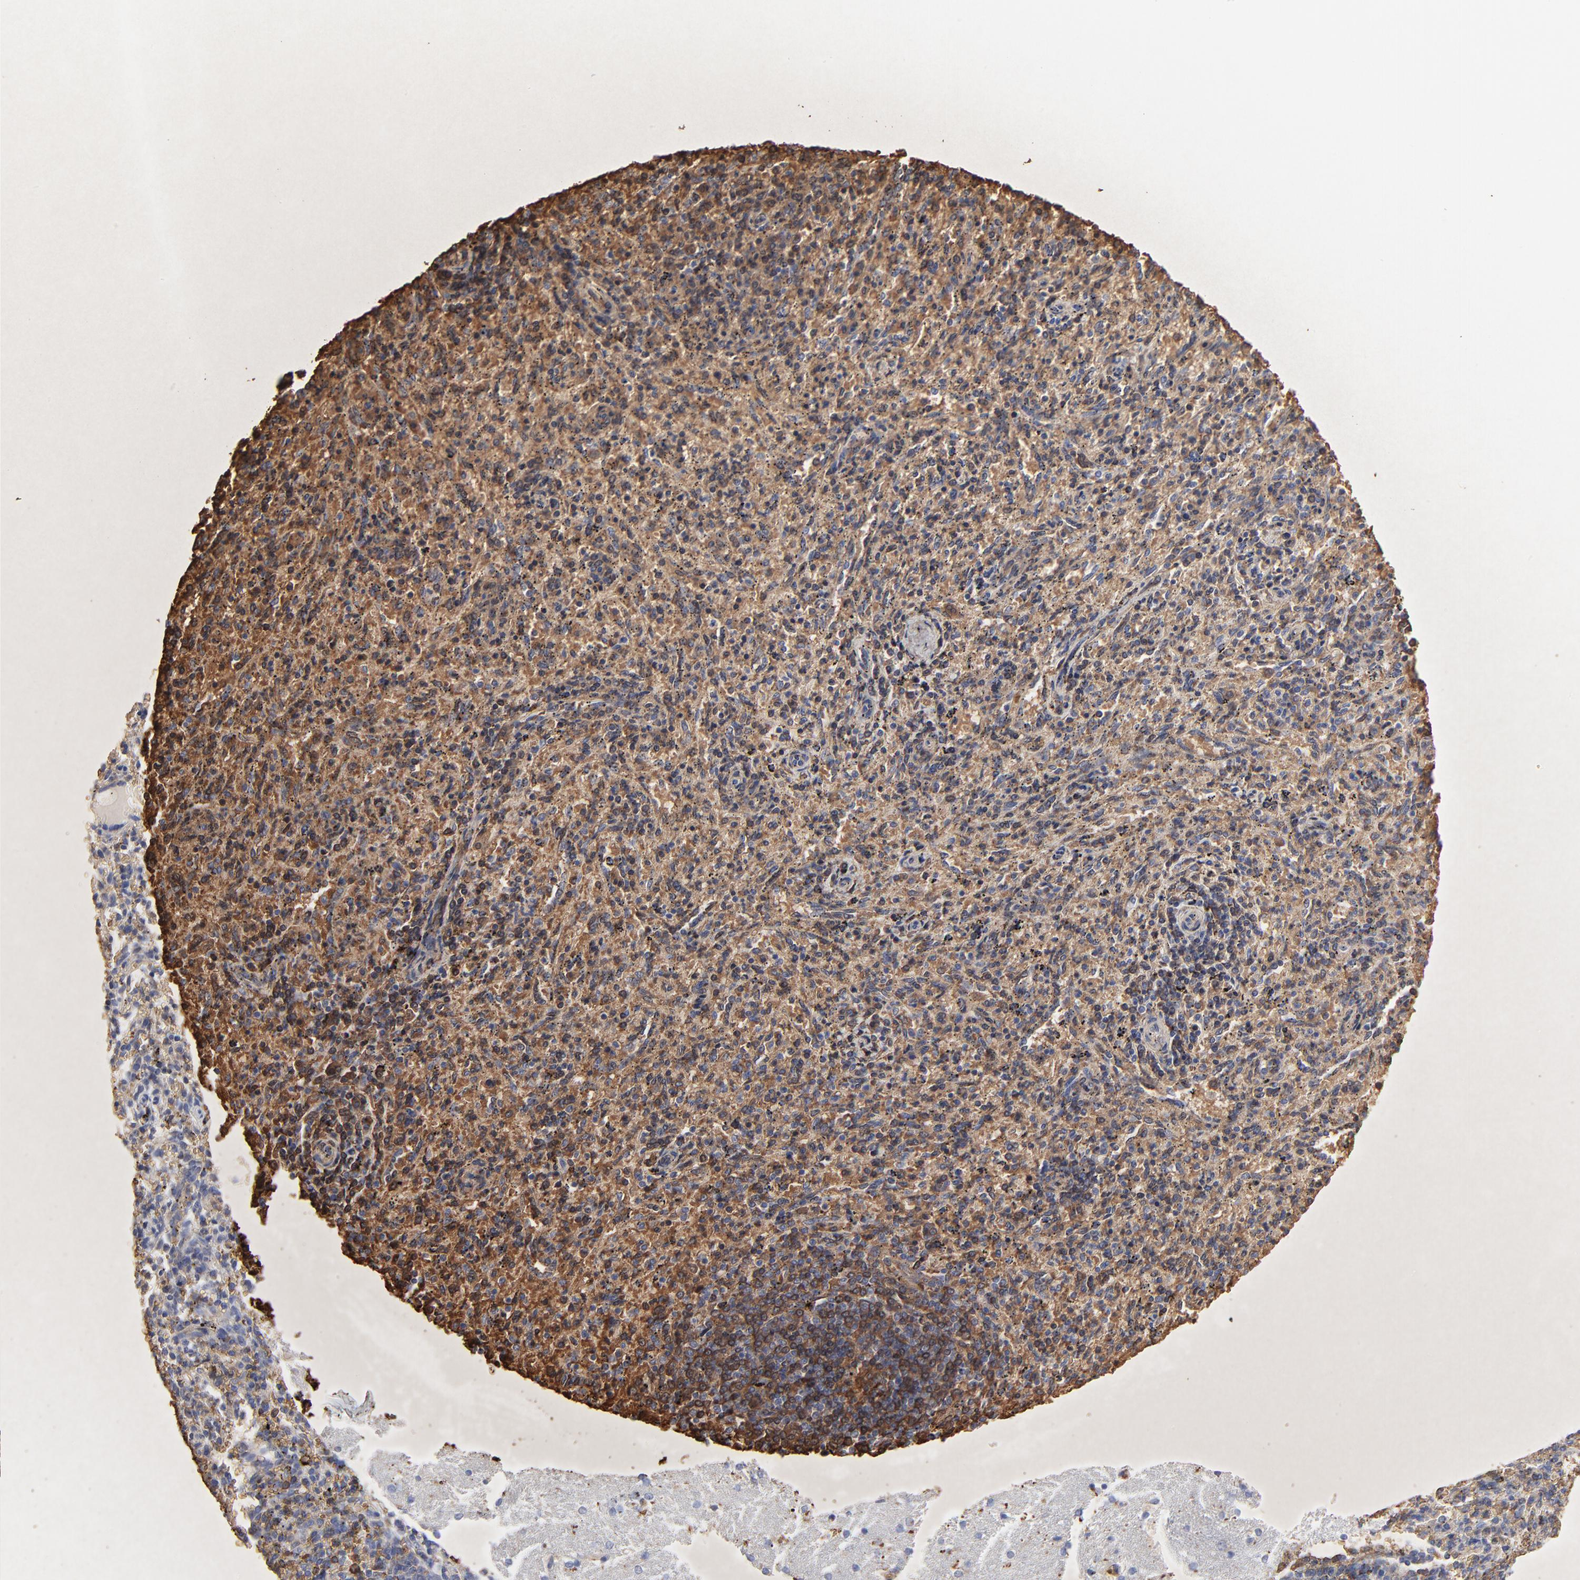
{"staining": {"intensity": "moderate", "quantity": "25%-75%", "location": "cytoplasmic/membranous"}, "tissue": "spleen", "cell_type": "Cells in red pulp", "image_type": "normal", "snomed": [{"axis": "morphology", "description": "Normal tissue, NOS"}, {"axis": "topography", "description": "Spleen"}], "caption": "A medium amount of moderate cytoplasmic/membranous positivity is seen in approximately 25%-75% of cells in red pulp in normal spleen. (Stains: DAB (3,3'-diaminobenzidine) in brown, nuclei in blue, Microscopy: brightfield microscopy at high magnification).", "gene": "PAG1", "patient": {"sex": "female", "age": 10}}